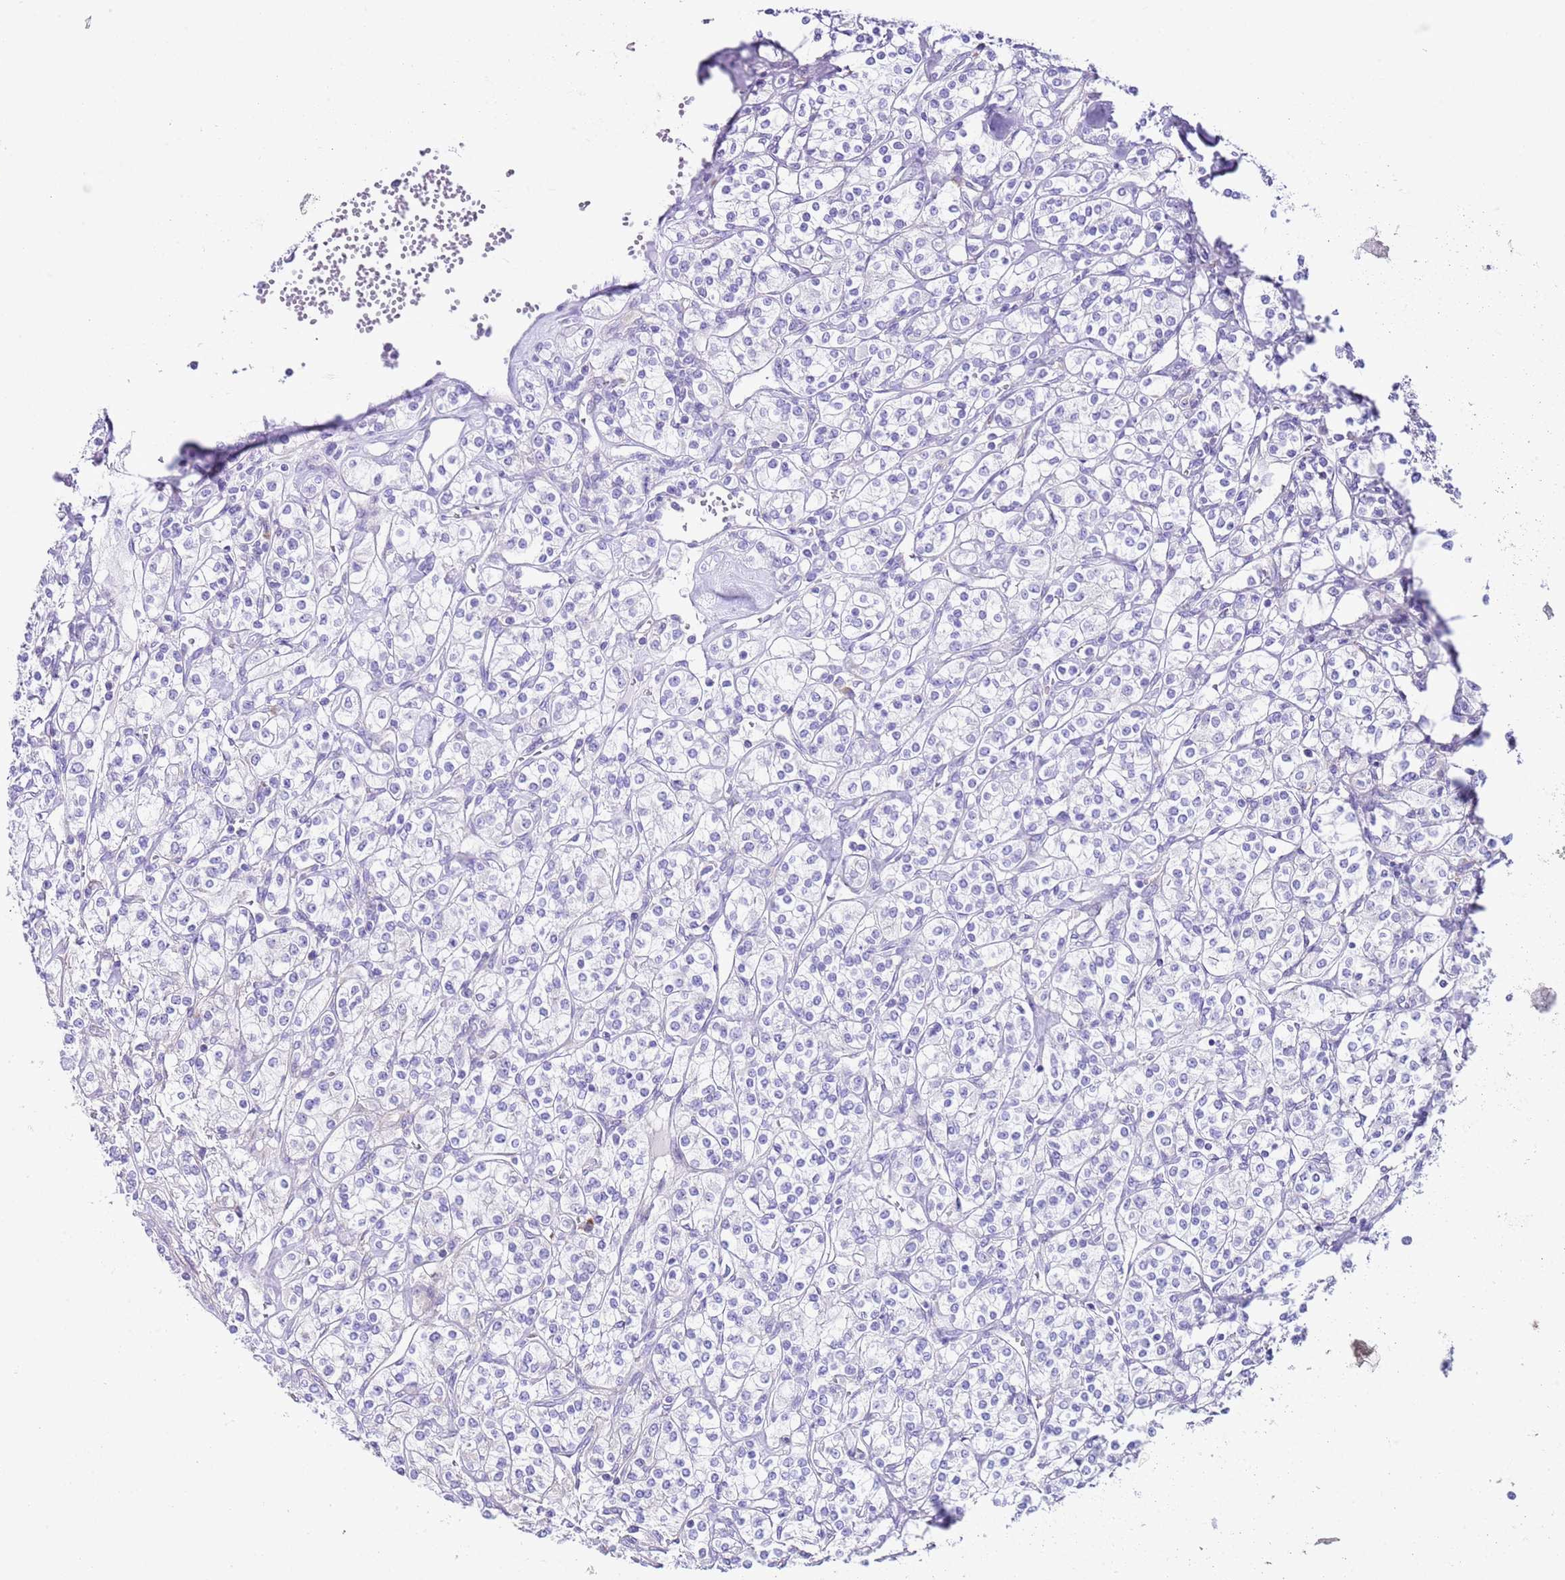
{"staining": {"intensity": "negative", "quantity": "none", "location": "none"}, "tissue": "renal cancer", "cell_type": "Tumor cells", "image_type": "cancer", "snomed": [{"axis": "morphology", "description": "Adenocarcinoma, NOS"}, {"axis": "topography", "description": "Kidney"}], "caption": "Renal cancer was stained to show a protein in brown. There is no significant staining in tumor cells.", "gene": "RPS10", "patient": {"sex": "male", "age": 77}}